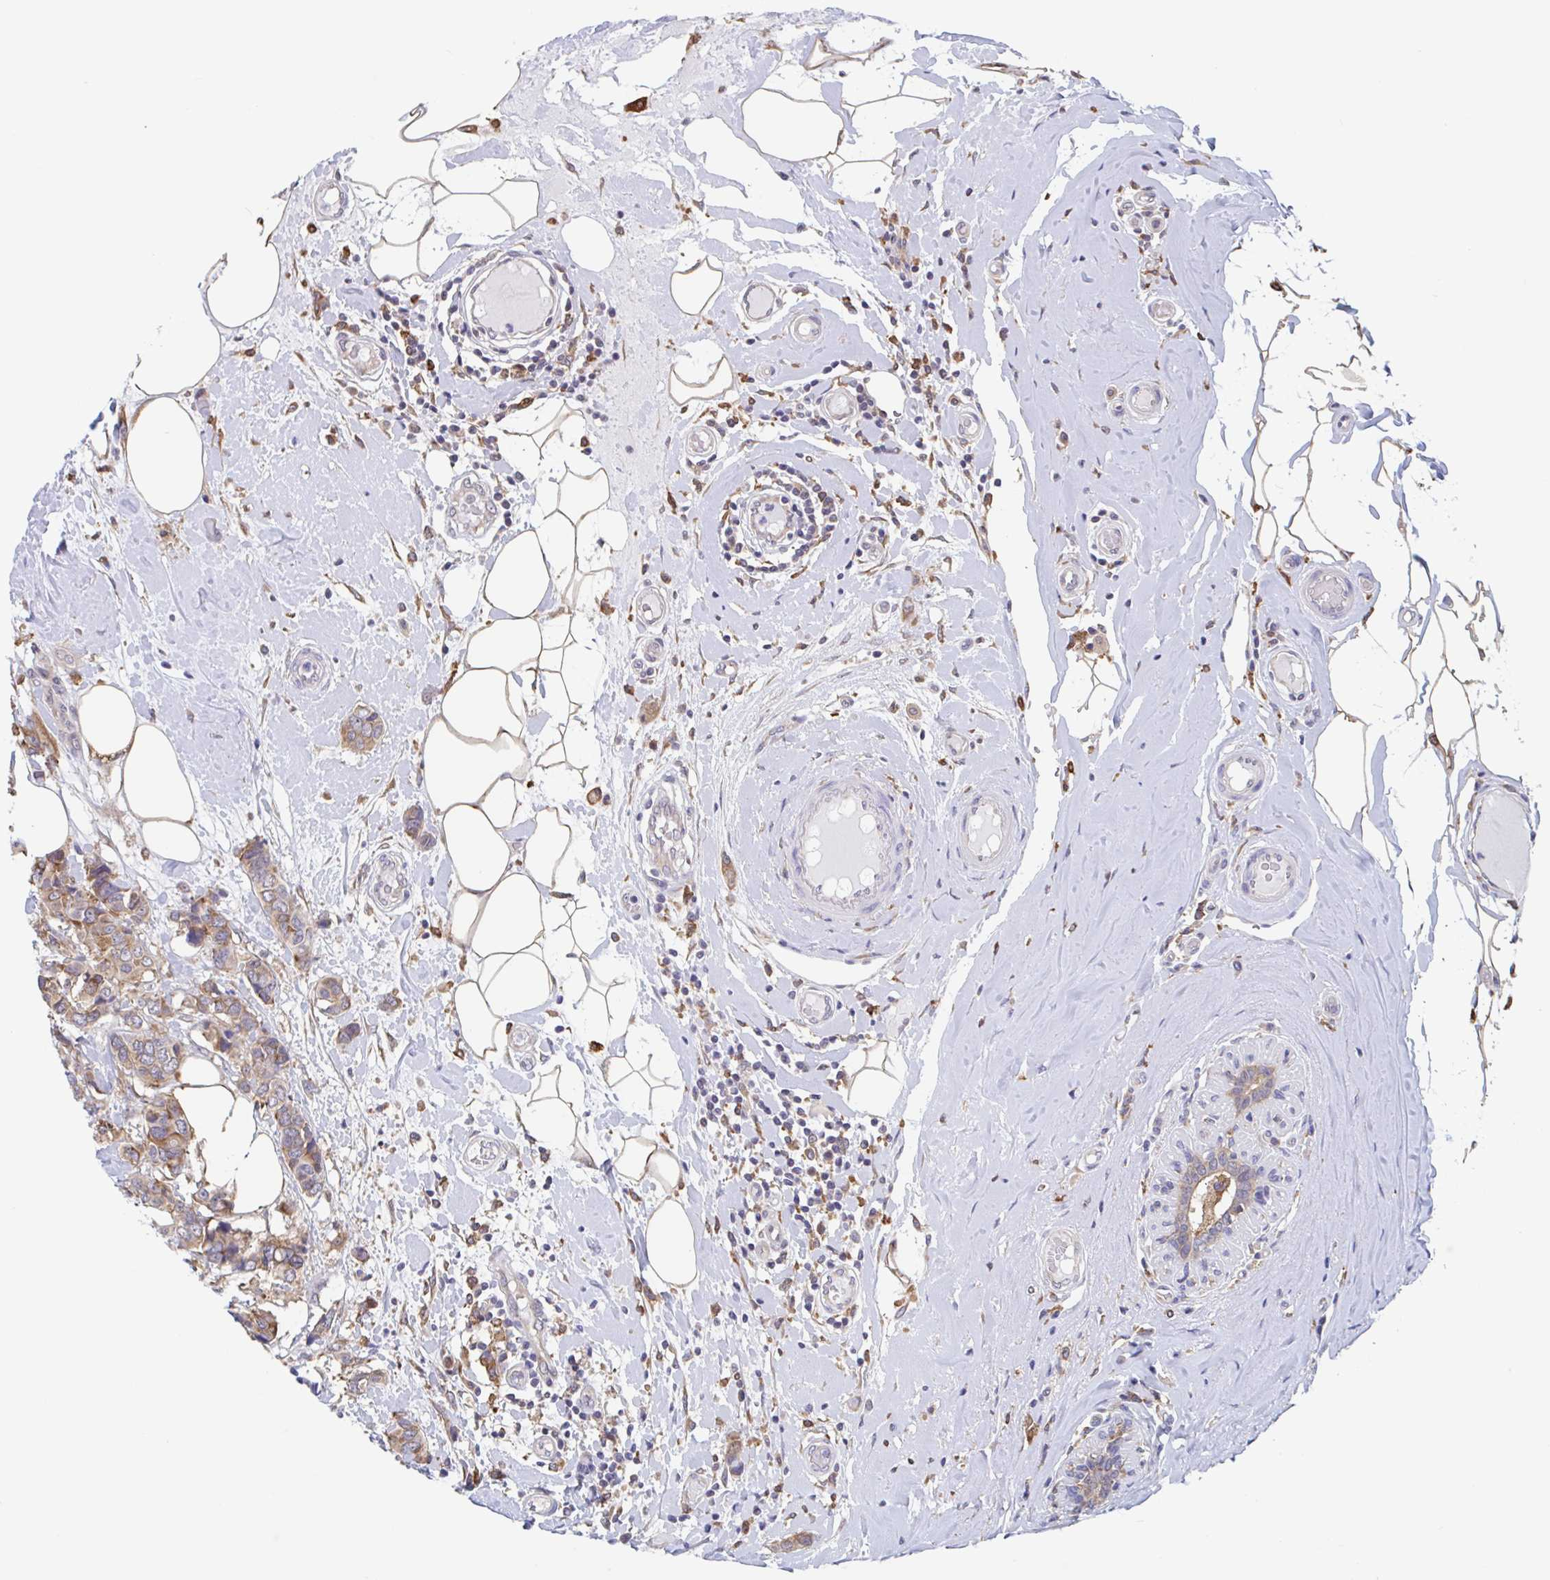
{"staining": {"intensity": "moderate", "quantity": ">75%", "location": "cytoplasmic/membranous"}, "tissue": "breast cancer", "cell_type": "Tumor cells", "image_type": "cancer", "snomed": [{"axis": "morphology", "description": "Lobular carcinoma"}, {"axis": "topography", "description": "Breast"}], "caption": "A photomicrograph of breast cancer (lobular carcinoma) stained for a protein demonstrates moderate cytoplasmic/membranous brown staining in tumor cells.", "gene": "SNX8", "patient": {"sex": "female", "age": 51}}